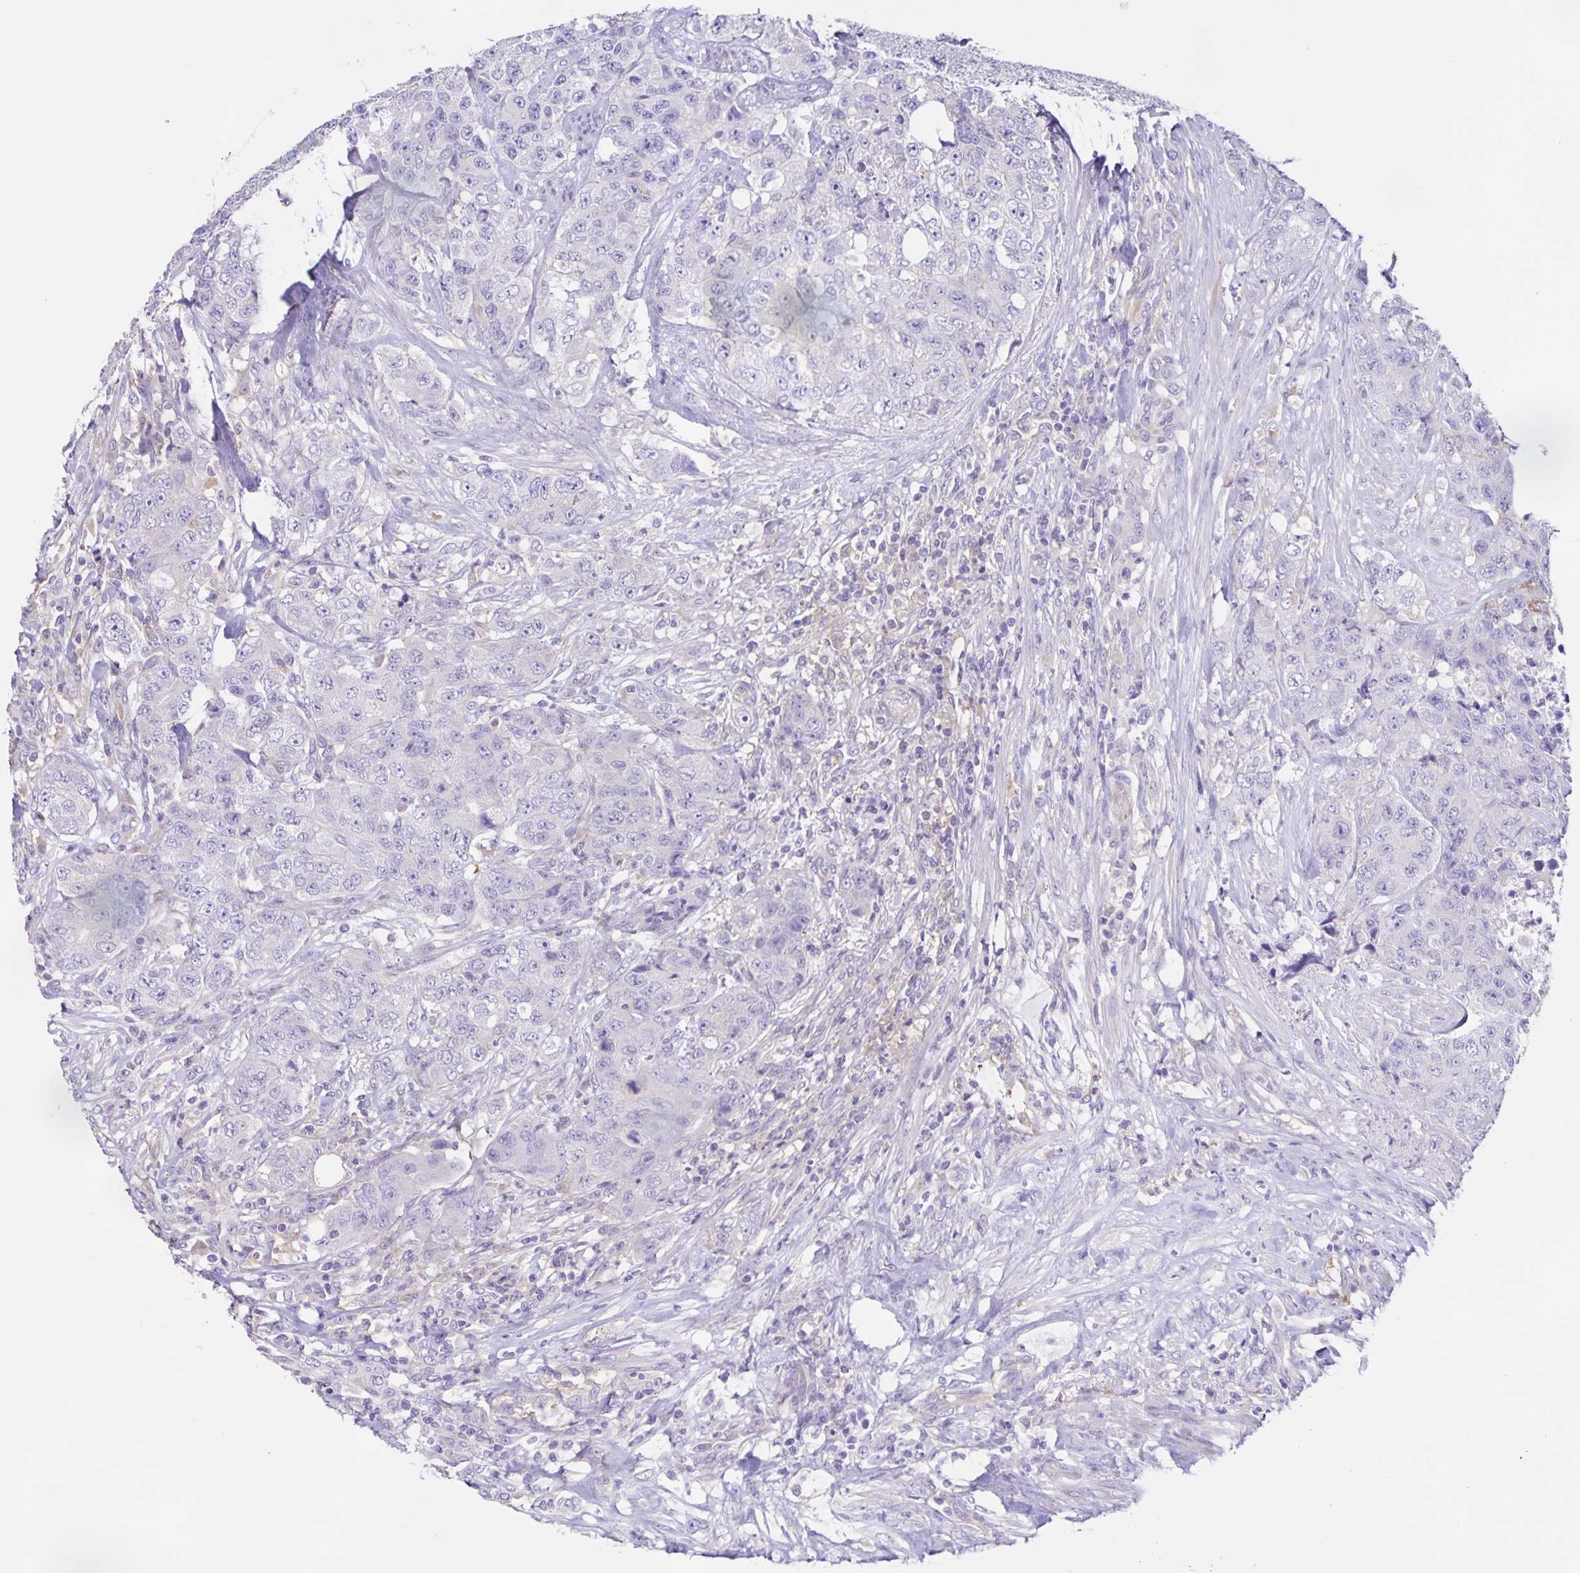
{"staining": {"intensity": "negative", "quantity": "none", "location": "none"}, "tissue": "urothelial cancer", "cell_type": "Tumor cells", "image_type": "cancer", "snomed": [{"axis": "morphology", "description": "Urothelial carcinoma, High grade"}, {"axis": "topography", "description": "Urinary bladder"}], "caption": "A histopathology image of human urothelial cancer is negative for staining in tumor cells. The staining is performed using DAB brown chromogen with nuclei counter-stained in using hematoxylin.", "gene": "BOLL", "patient": {"sex": "female", "age": 78}}